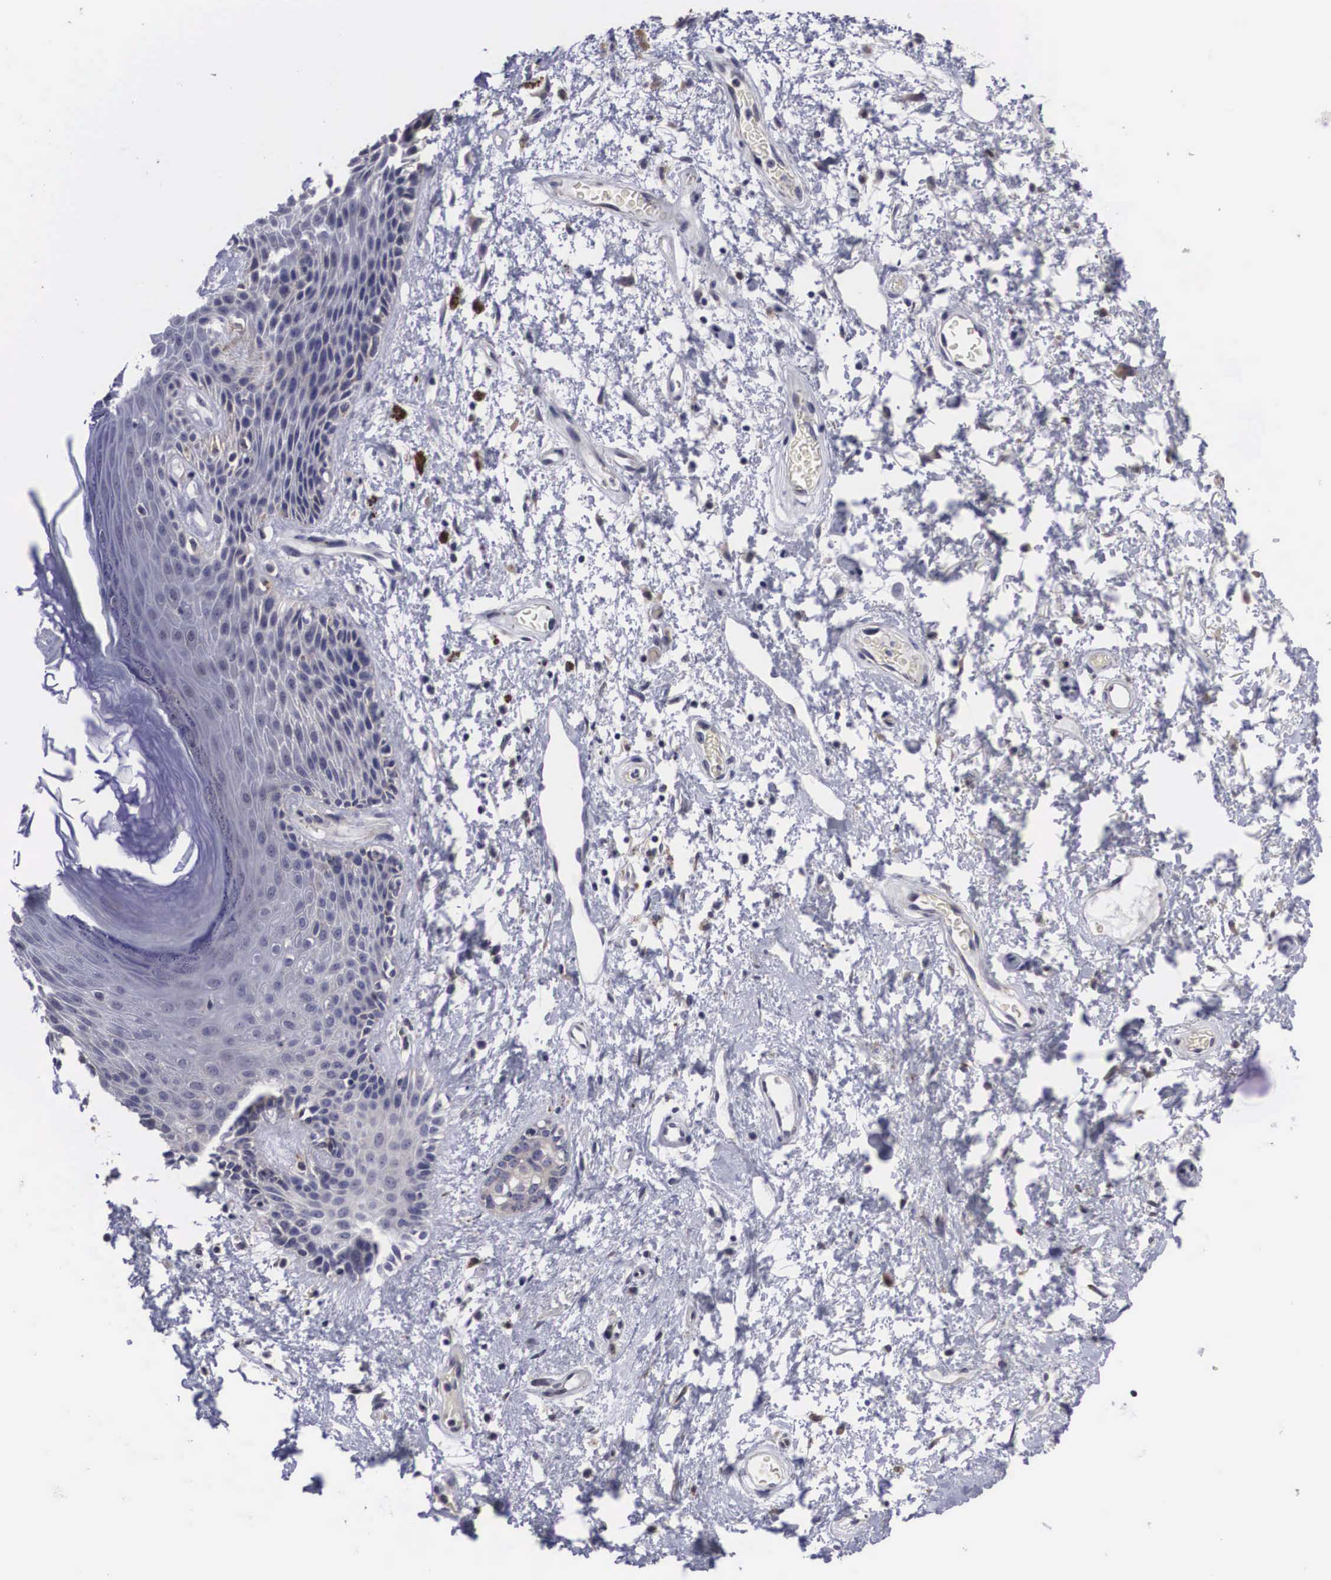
{"staining": {"intensity": "weak", "quantity": "<25%", "location": "cytoplasmic/membranous"}, "tissue": "skin", "cell_type": "Epidermal cells", "image_type": "normal", "snomed": [{"axis": "morphology", "description": "Normal tissue, NOS"}, {"axis": "topography", "description": "Anal"}, {"axis": "topography", "description": "Peripheral nerve tissue"}], "caption": "This micrograph is of benign skin stained with immunohistochemistry (IHC) to label a protein in brown with the nuclei are counter-stained blue. There is no positivity in epidermal cells.", "gene": "CRELD2", "patient": {"sex": "female", "age": 46}}